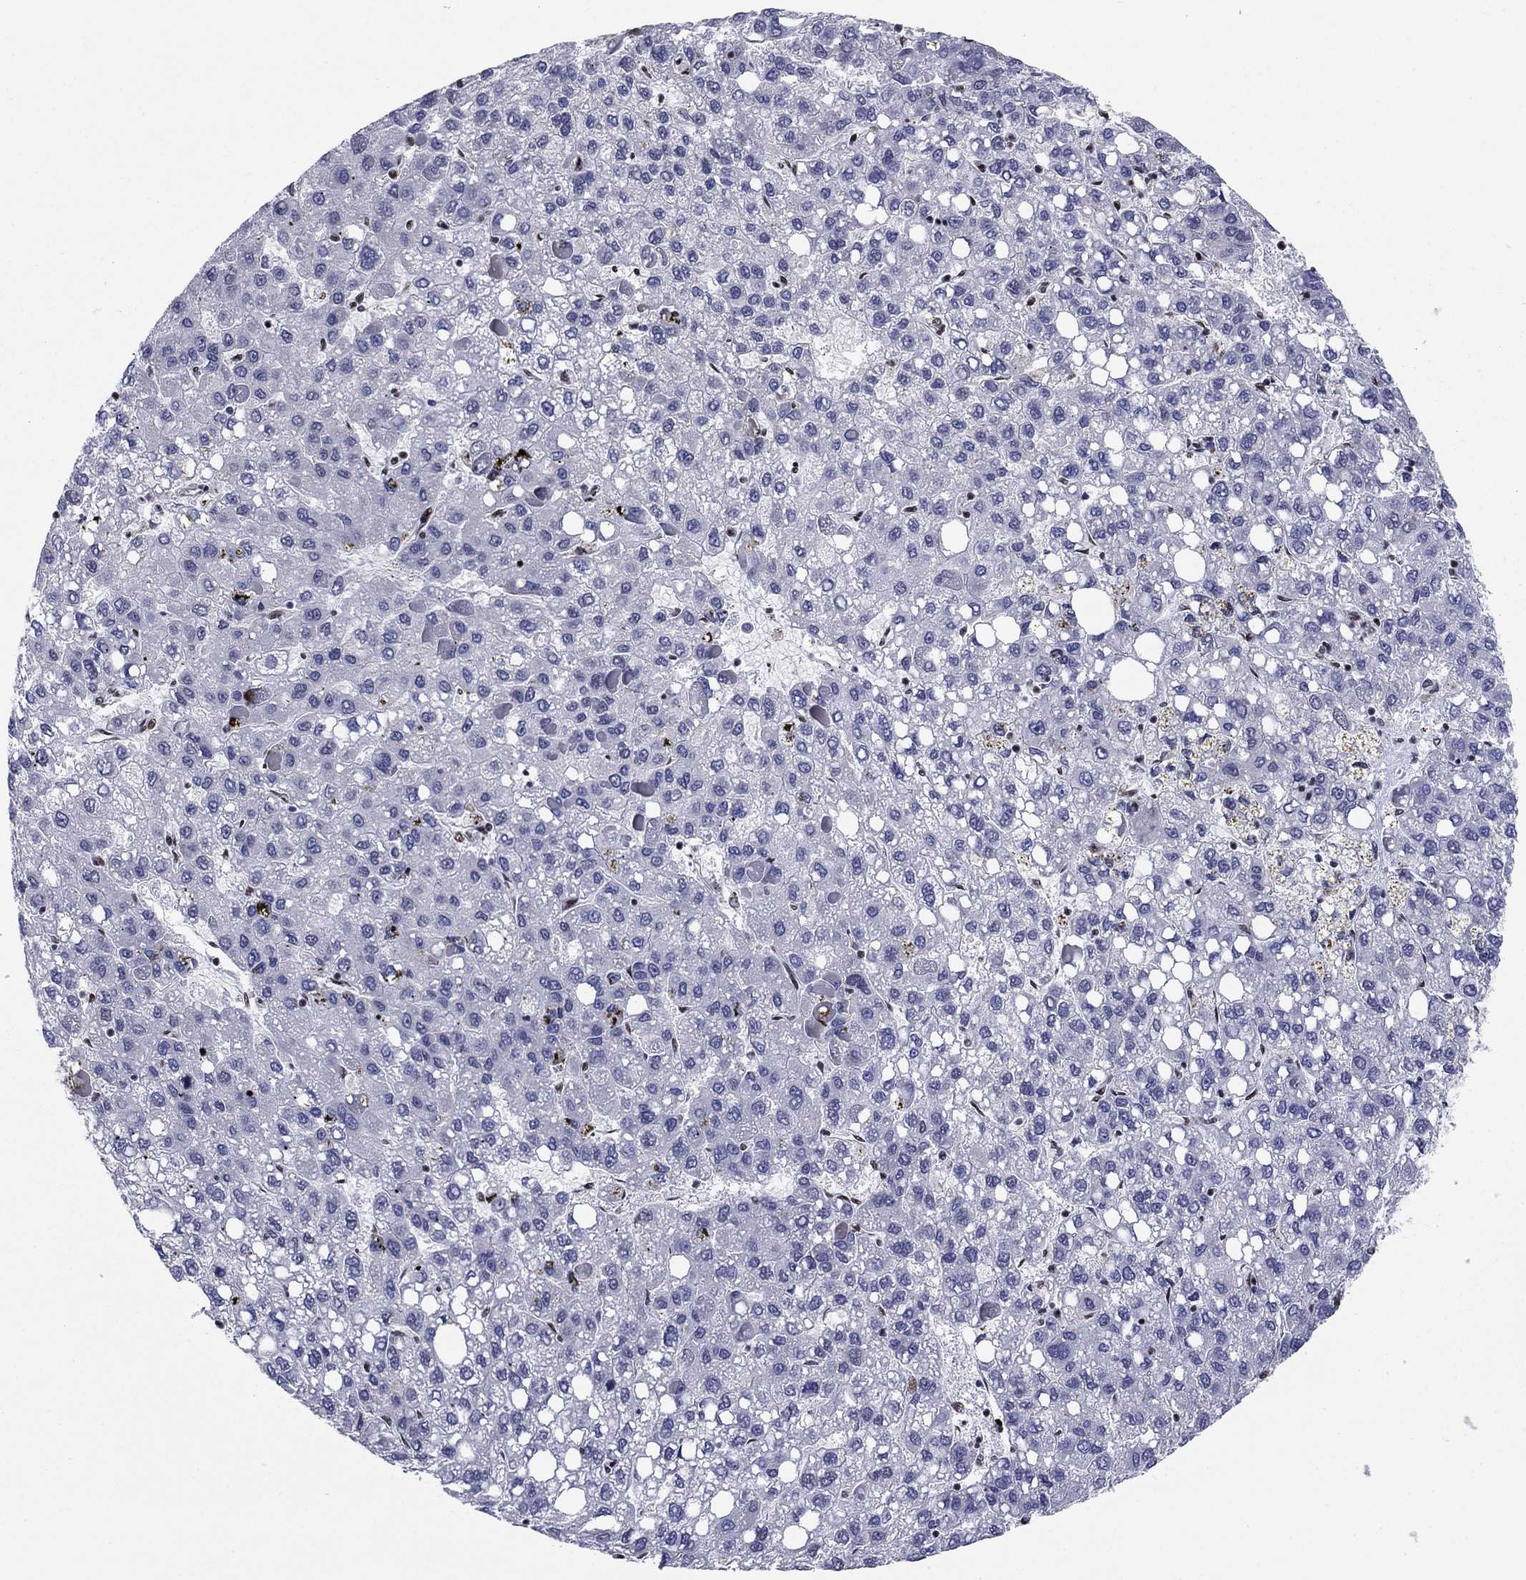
{"staining": {"intensity": "negative", "quantity": "none", "location": "none"}, "tissue": "liver cancer", "cell_type": "Tumor cells", "image_type": "cancer", "snomed": [{"axis": "morphology", "description": "Carcinoma, Hepatocellular, NOS"}, {"axis": "topography", "description": "Liver"}], "caption": "Protein analysis of liver hepatocellular carcinoma exhibits no significant positivity in tumor cells. (DAB immunohistochemistry (IHC) with hematoxylin counter stain).", "gene": "N4BP2", "patient": {"sex": "female", "age": 82}}